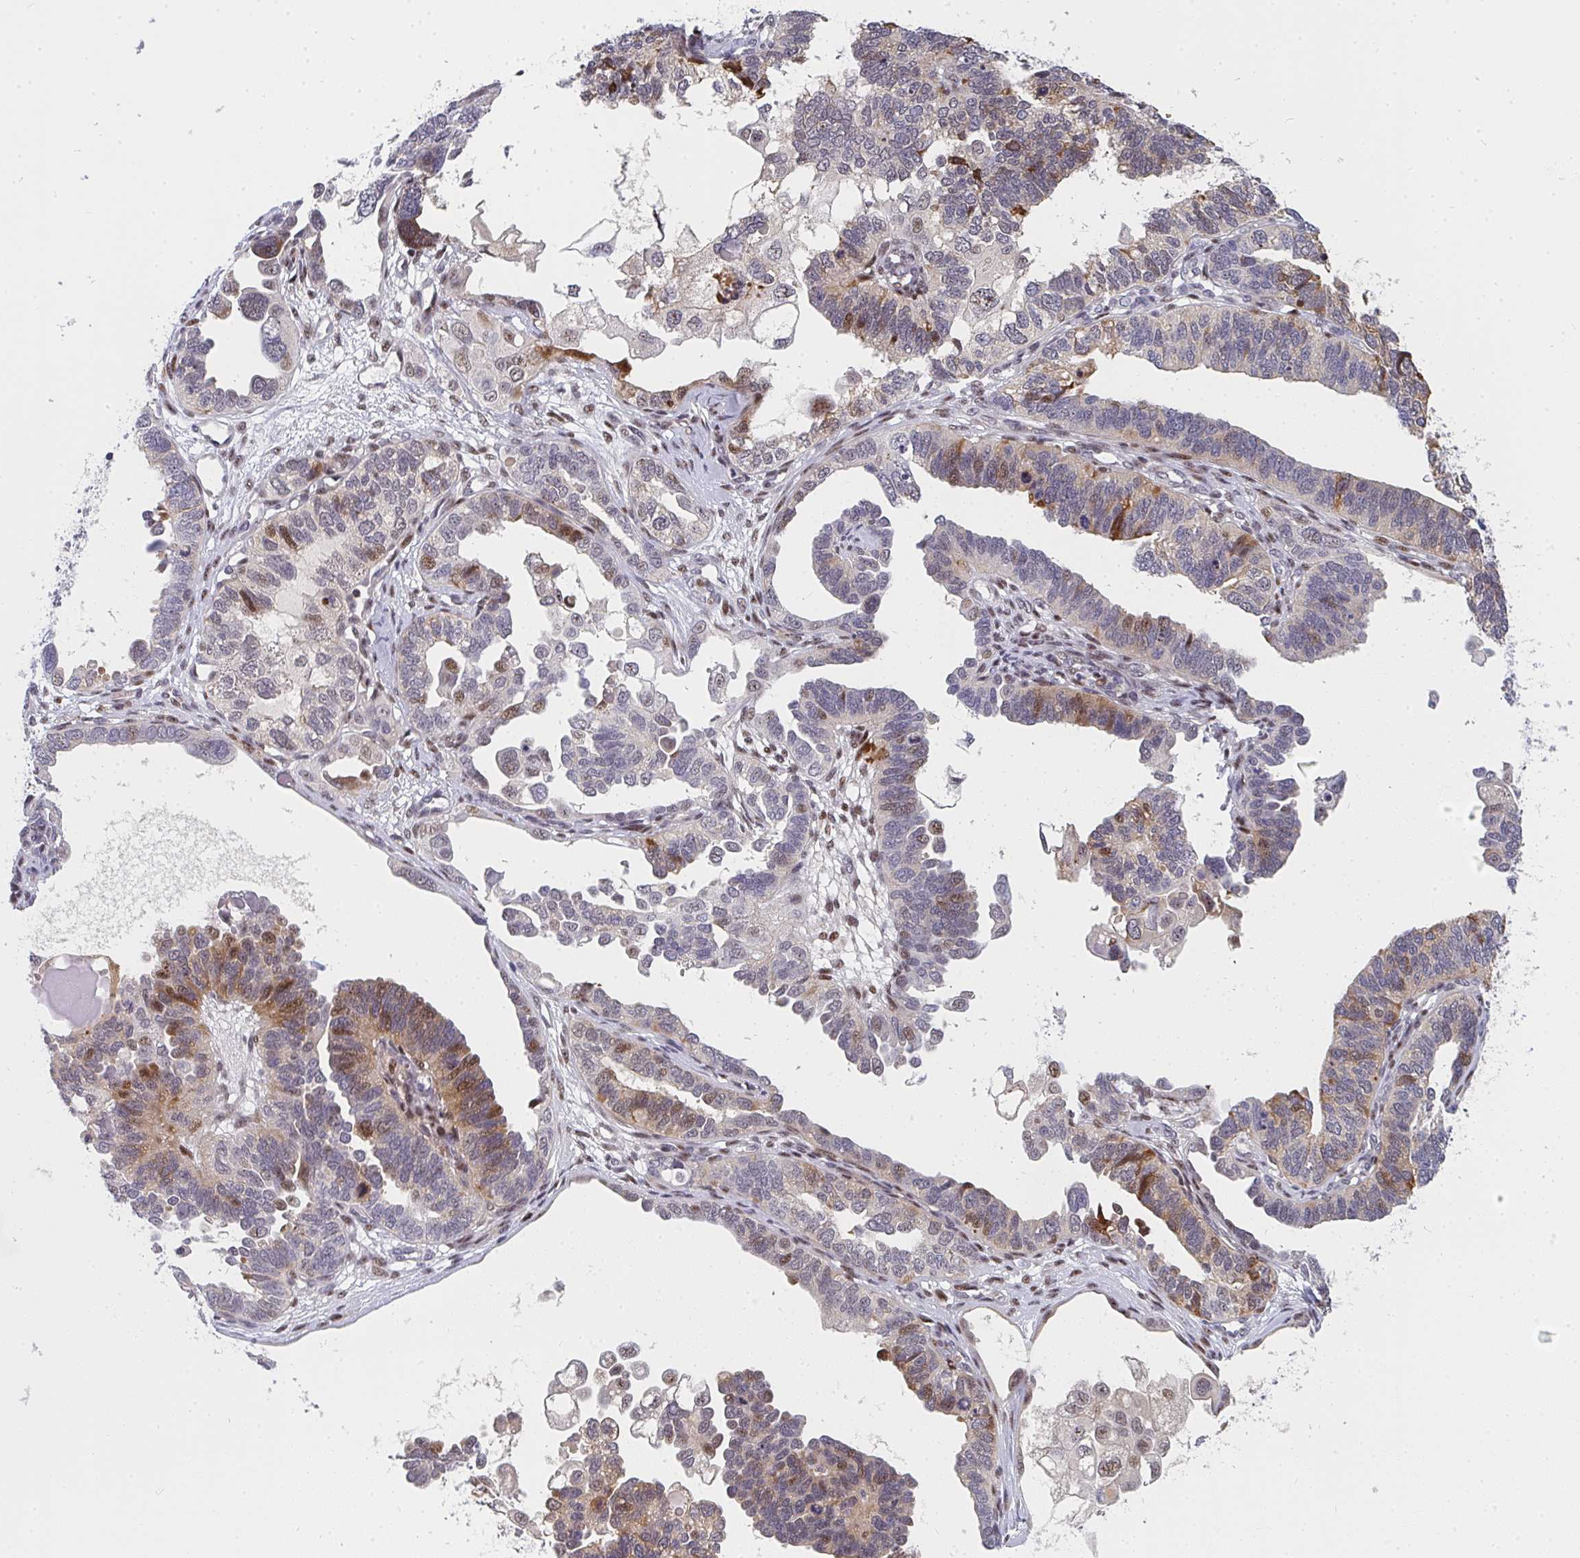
{"staining": {"intensity": "moderate", "quantity": "<25%", "location": "cytoplasmic/membranous,nuclear"}, "tissue": "ovarian cancer", "cell_type": "Tumor cells", "image_type": "cancer", "snomed": [{"axis": "morphology", "description": "Cystadenocarcinoma, serous, NOS"}, {"axis": "topography", "description": "Ovary"}], "caption": "Human ovarian serous cystadenocarcinoma stained with a brown dye reveals moderate cytoplasmic/membranous and nuclear positive staining in about <25% of tumor cells.", "gene": "ZIC3", "patient": {"sex": "female", "age": 51}}